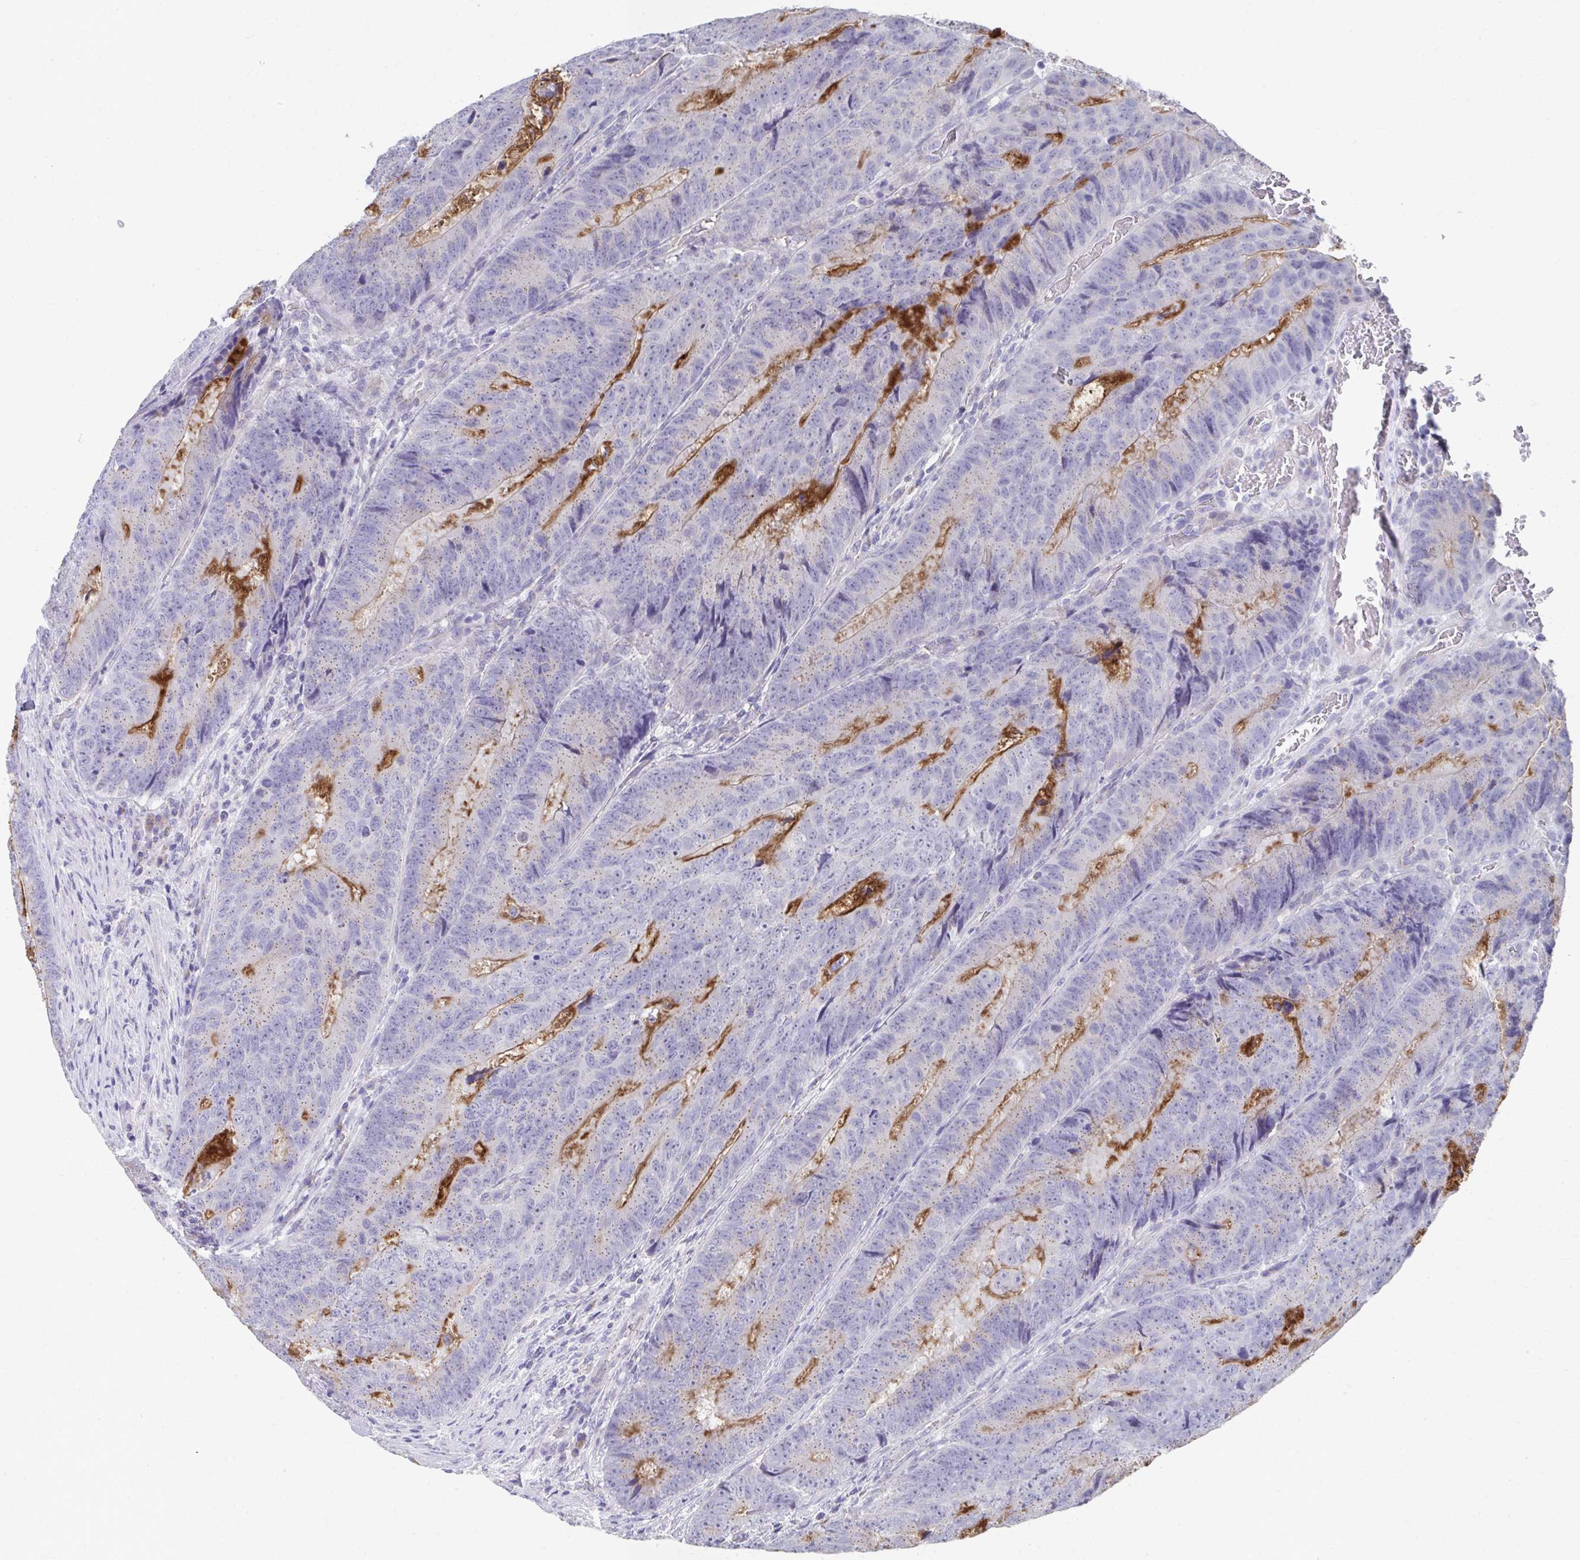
{"staining": {"intensity": "moderate", "quantity": "<25%", "location": "cytoplasmic/membranous"}, "tissue": "colorectal cancer", "cell_type": "Tumor cells", "image_type": "cancer", "snomed": [{"axis": "morphology", "description": "Adenocarcinoma, NOS"}, {"axis": "topography", "description": "Colon"}], "caption": "Moderate cytoplasmic/membranous expression is identified in approximately <25% of tumor cells in colorectal adenocarcinoma.", "gene": "TMPRSS2", "patient": {"sex": "female", "age": 48}}